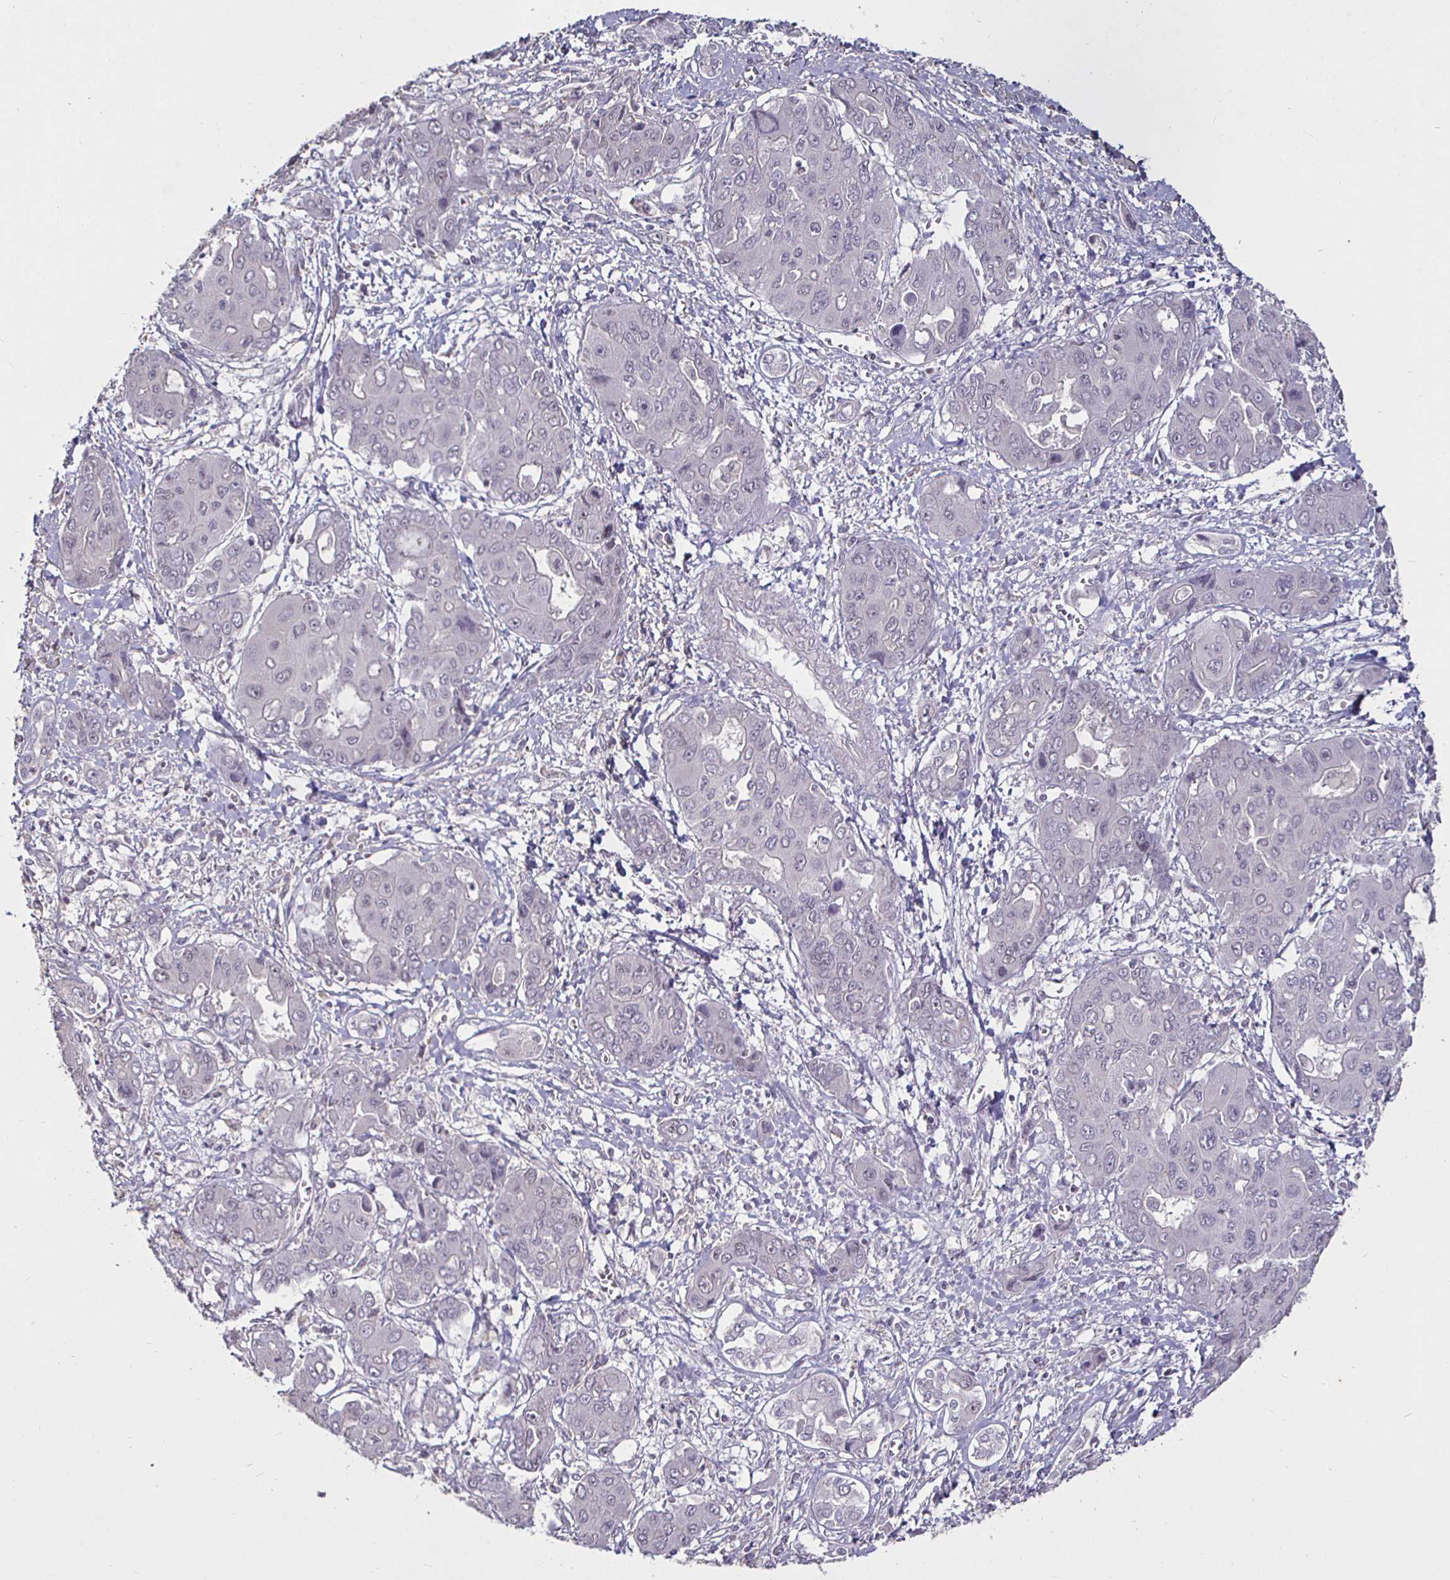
{"staining": {"intensity": "negative", "quantity": "none", "location": "none"}, "tissue": "liver cancer", "cell_type": "Tumor cells", "image_type": "cancer", "snomed": [{"axis": "morphology", "description": "Cholangiocarcinoma"}, {"axis": "topography", "description": "Liver"}], "caption": "Tumor cells are negative for brown protein staining in cholangiocarcinoma (liver). Brightfield microscopy of immunohistochemistry stained with DAB (3,3'-diaminobenzidine) (brown) and hematoxylin (blue), captured at high magnification.", "gene": "MLH1", "patient": {"sex": "male", "age": 67}}